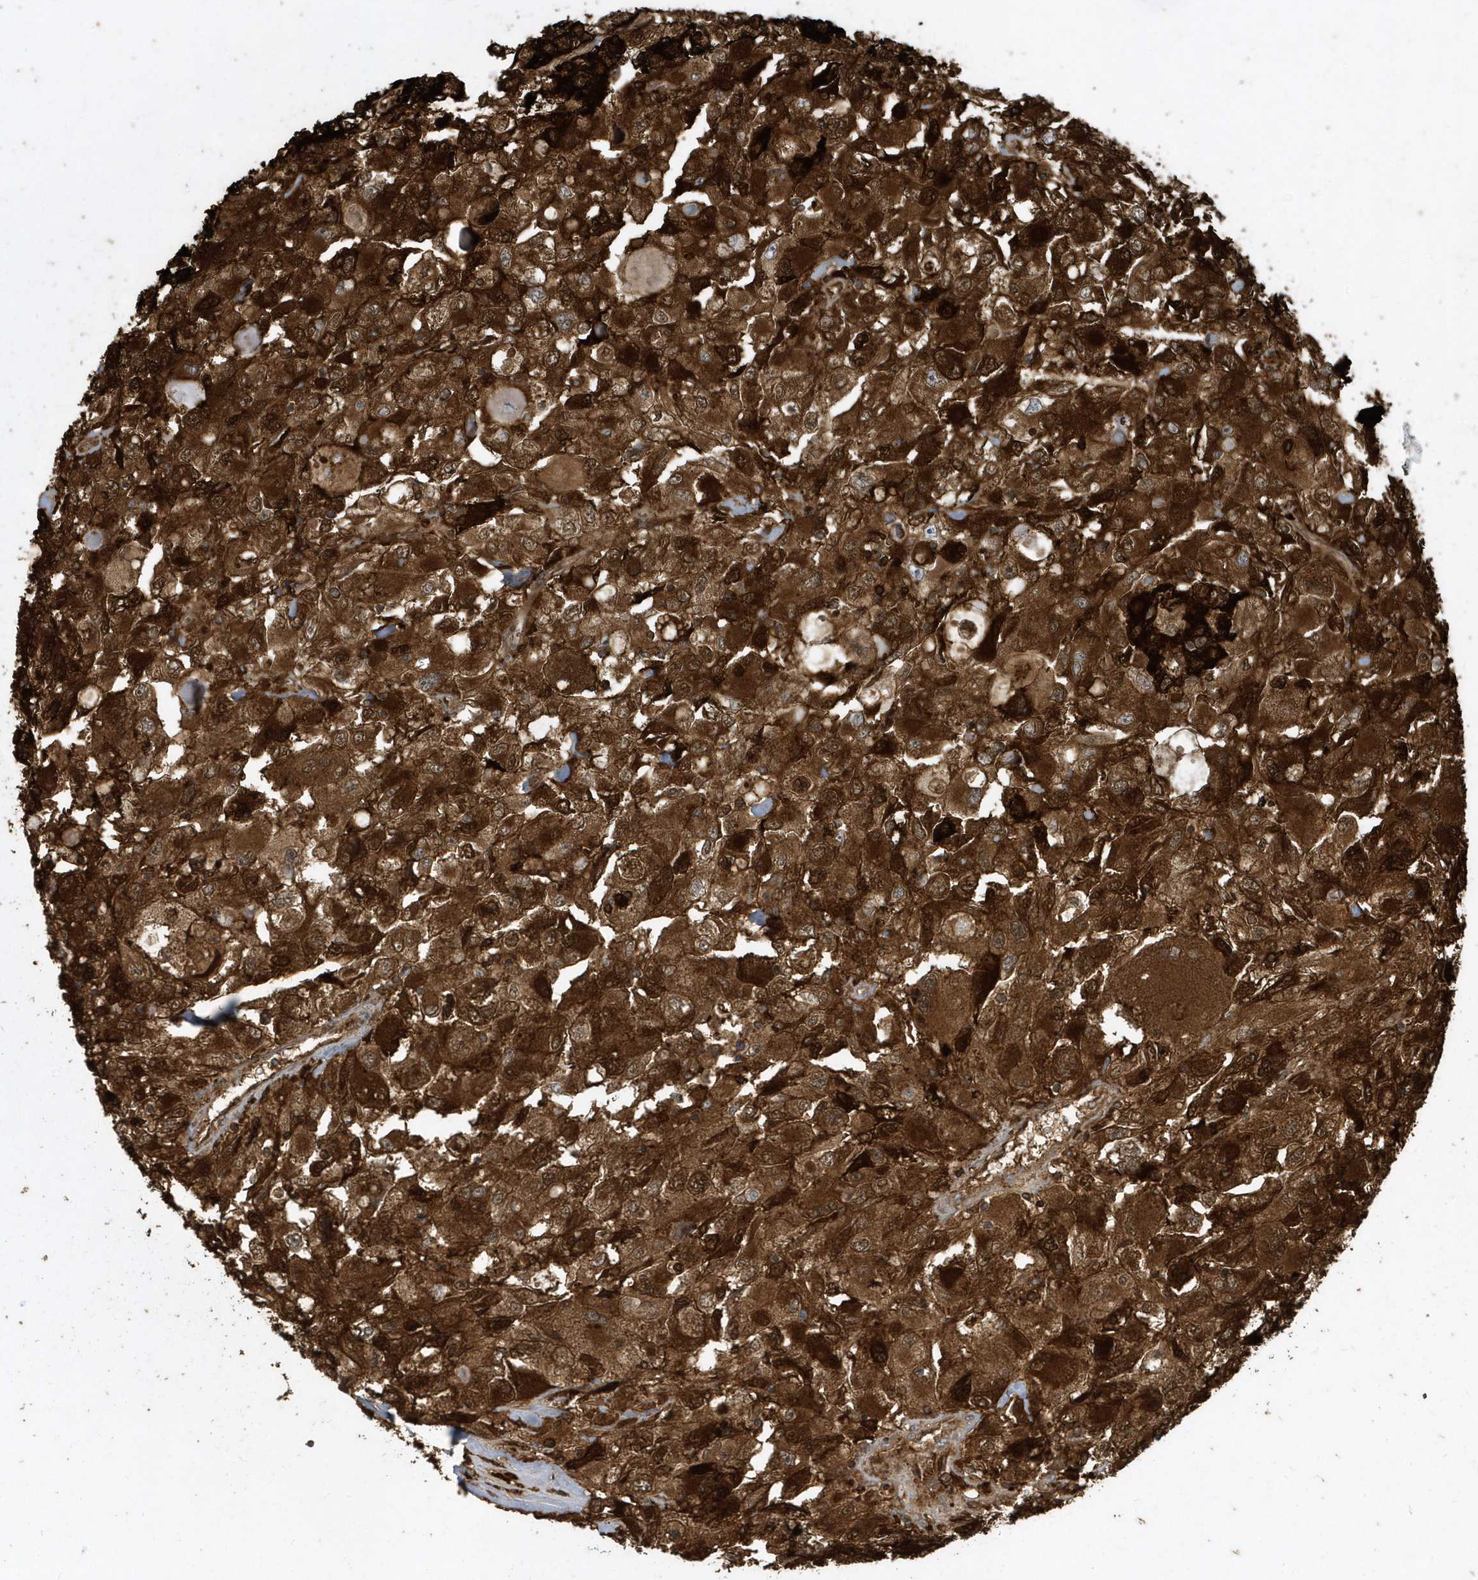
{"staining": {"intensity": "strong", "quantity": ">75%", "location": "cytoplasmic/membranous,nuclear"}, "tissue": "renal cancer", "cell_type": "Tumor cells", "image_type": "cancer", "snomed": [{"axis": "morphology", "description": "Adenocarcinoma, NOS"}, {"axis": "topography", "description": "Kidney"}], "caption": "This is an image of immunohistochemistry staining of renal cancer, which shows strong staining in the cytoplasmic/membranous and nuclear of tumor cells.", "gene": "CLCN6", "patient": {"sex": "female", "age": 52}}